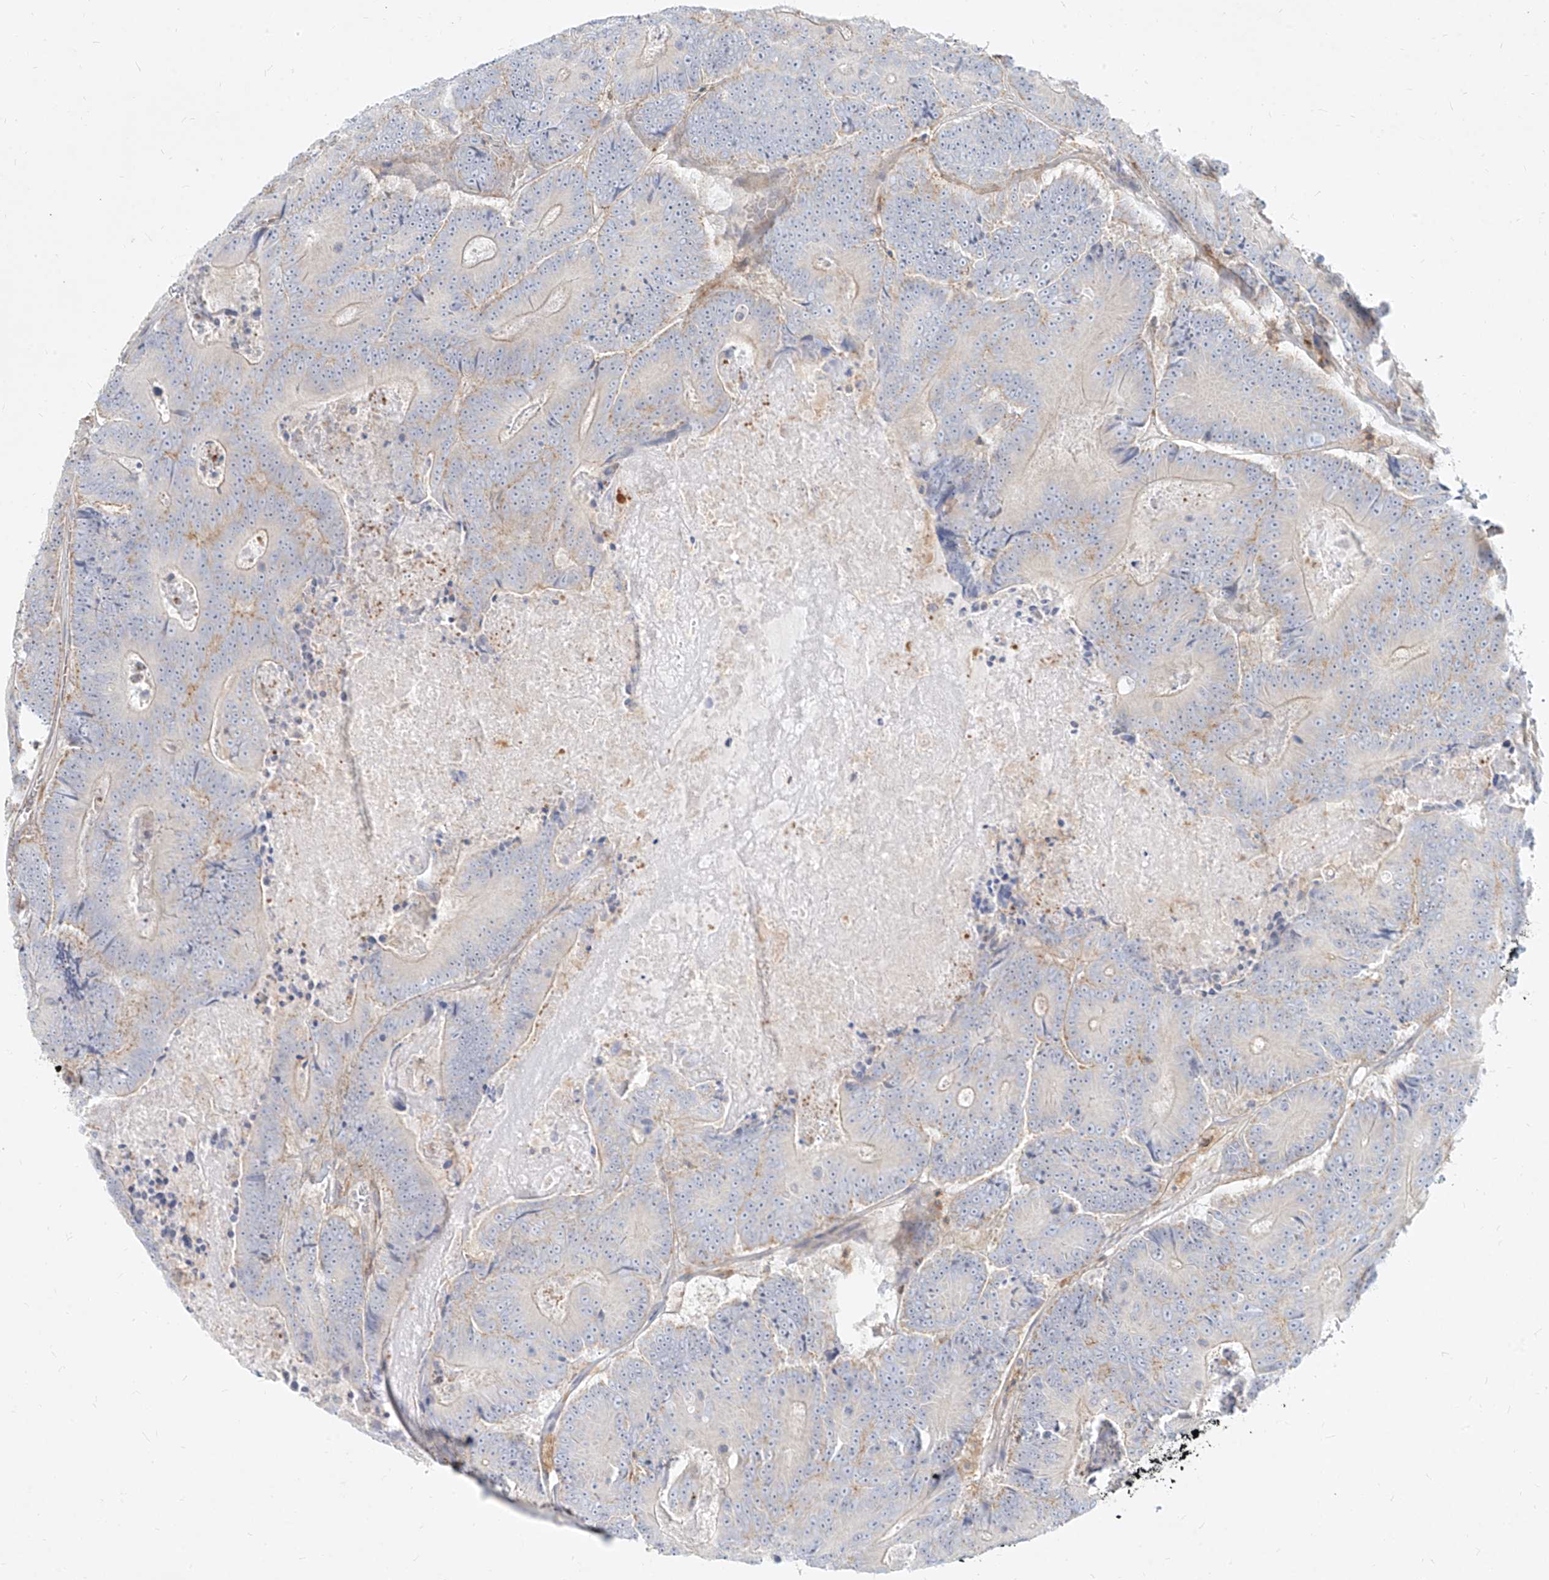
{"staining": {"intensity": "weak", "quantity": "<25%", "location": "cytoplasmic/membranous"}, "tissue": "colorectal cancer", "cell_type": "Tumor cells", "image_type": "cancer", "snomed": [{"axis": "morphology", "description": "Adenocarcinoma, NOS"}, {"axis": "topography", "description": "Colon"}], "caption": "The histopathology image demonstrates no staining of tumor cells in adenocarcinoma (colorectal). (Brightfield microscopy of DAB (3,3'-diaminobenzidine) immunohistochemistry (IHC) at high magnification).", "gene": "SLC2A12", "patient": {"sex": "male", "age": 83}}